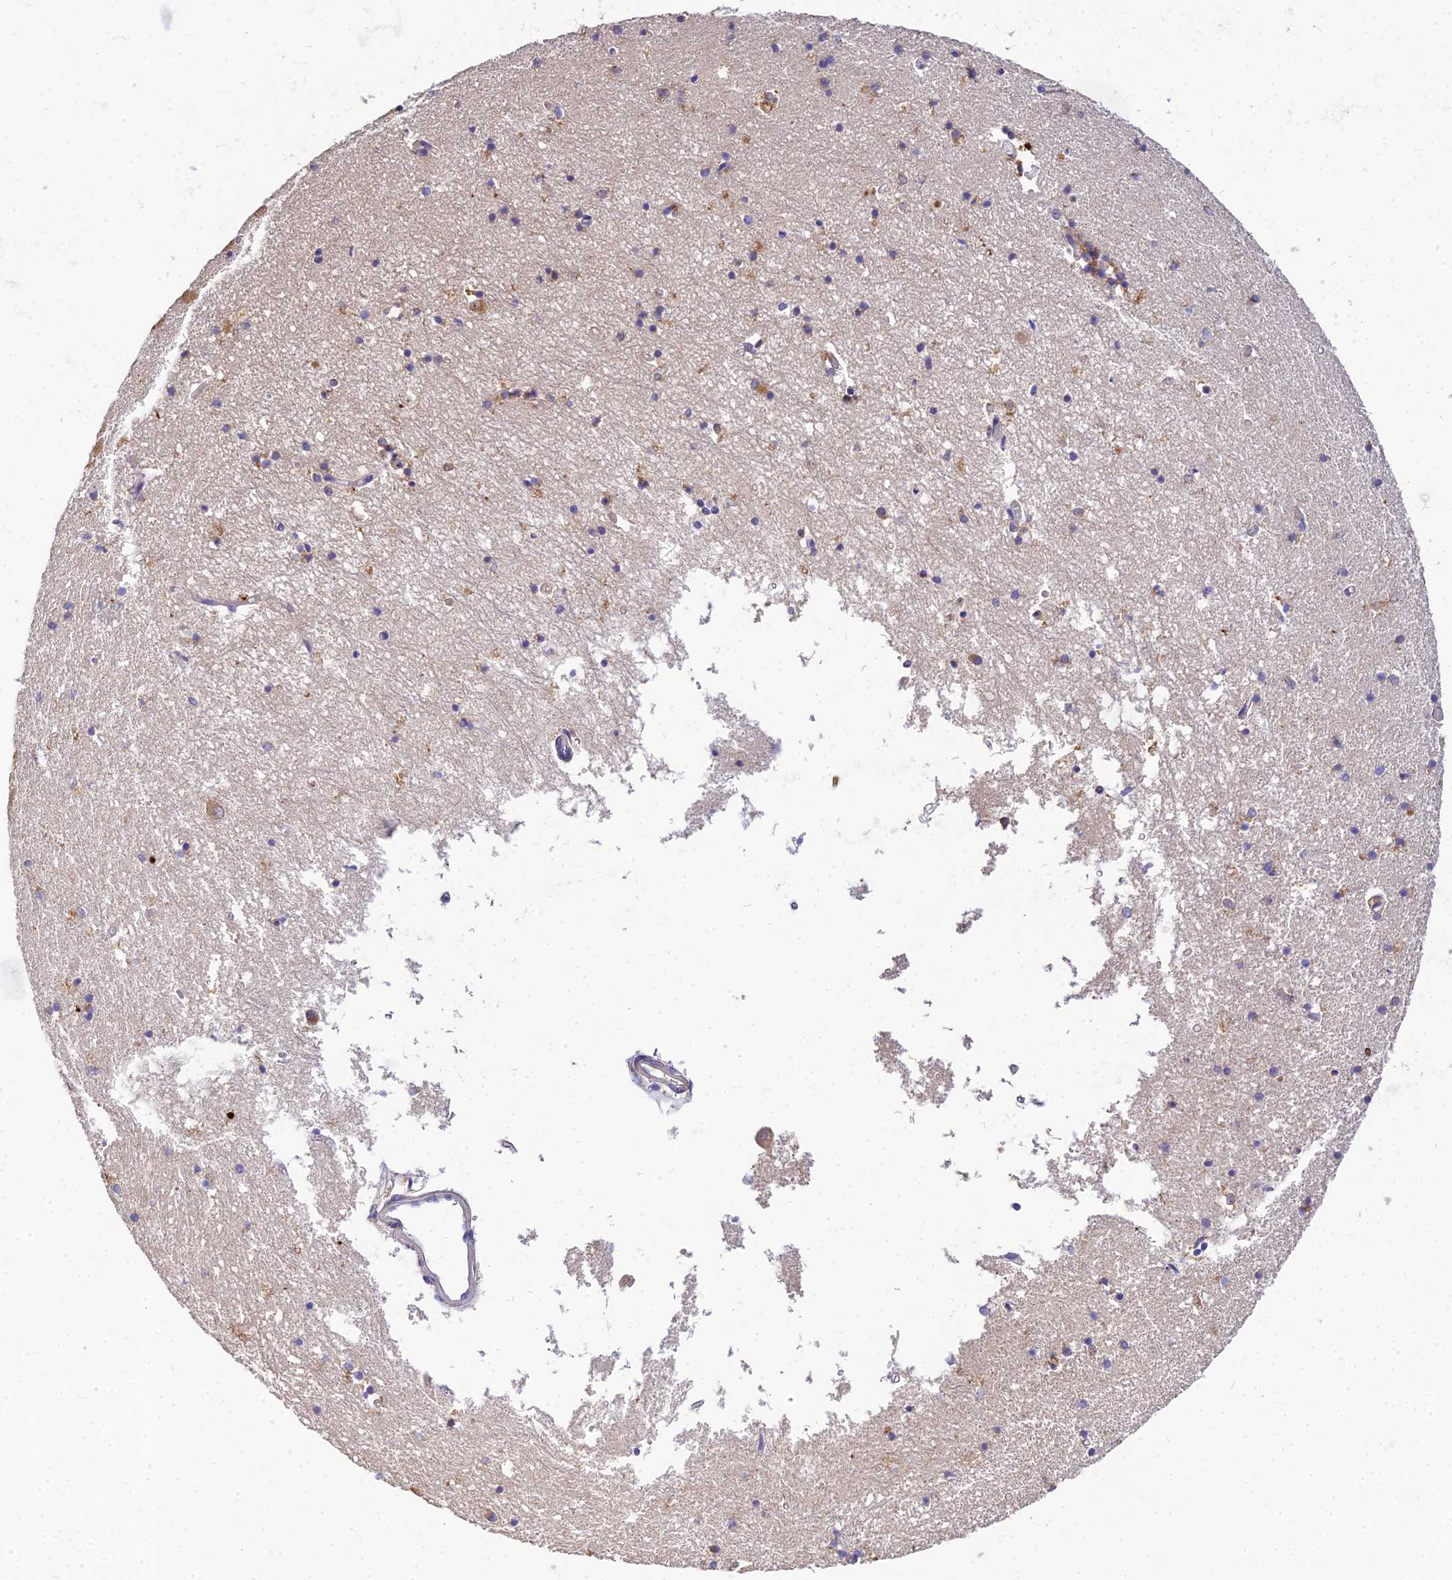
{"staining": {"intensity": "moderate", "quantity": "<25%", "location": "cytoplasmic/membranous"}, "tissue": "hippocampus", "cell_type": "Glial cells", "image_type": "normal", "snomed": [{"axis": "morphology", "description": "Normal tissue, NOS"}, {"axis": "topography", "description": "Hippocampus"}], "caption": "Moderate cytoplasmic/membranous expression is appreciated in about <25% of glial cells in unremarkable hippocampus. The staining is performed using DAB (3,3'-diaminobenzidine) brown chromogen to label protein expression. The nuclei are counter-stained blue using hematoxylin.", "gene": "ARL8A", "patient": {"sex": "male", "age": 70}}